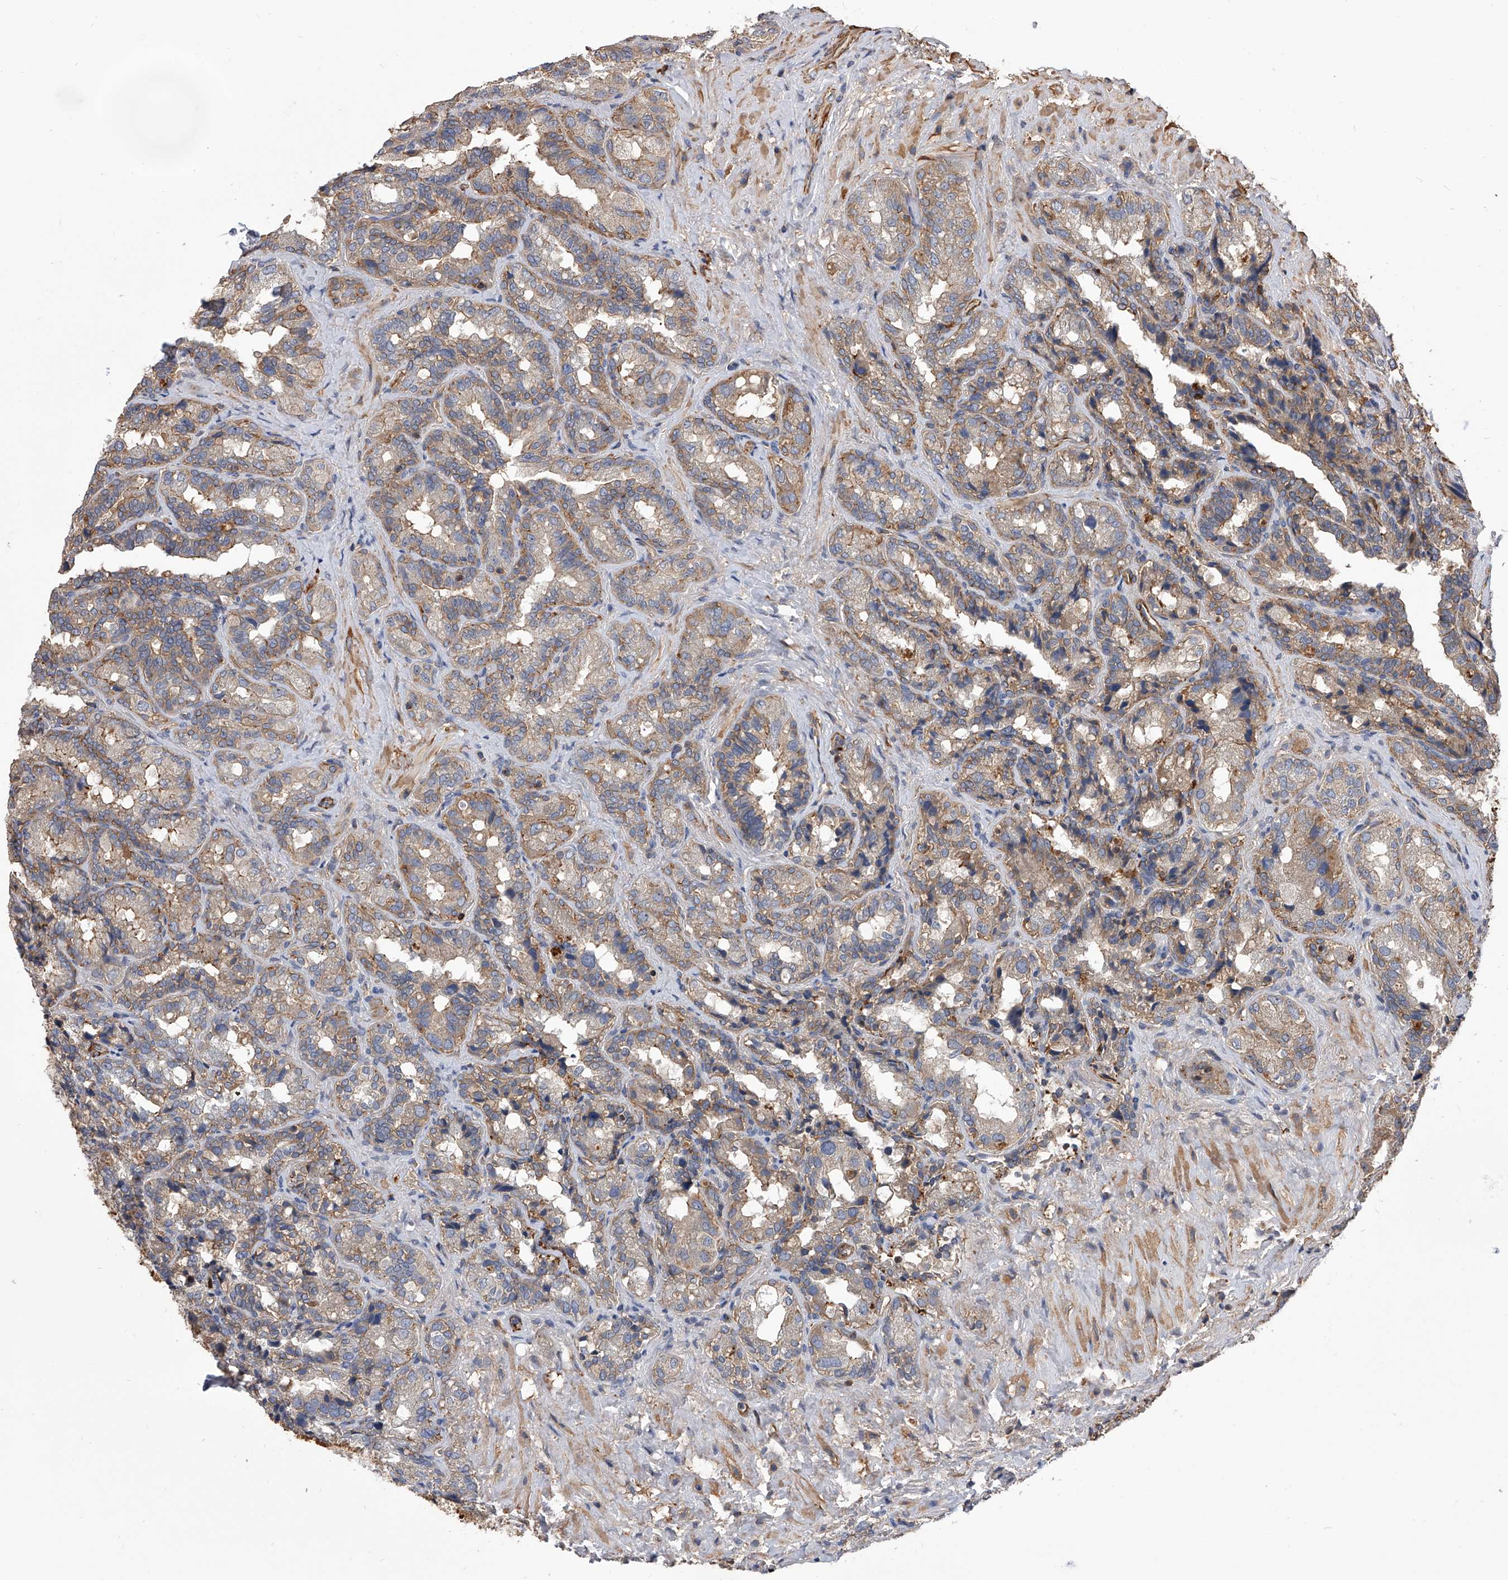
{"staining": {"intensity": "moderate", "quantity": ">75%", "location": "cytoplasmic/membranous"}, "tissue": "seminal vesicle", "cell_type": "Glandular cells", "image_type": "normal", "snomed": [{"axis": "morphology", "description": "Normal tissue, NOS"}, {"axis": "topography", "description": "Seminal veicle"}, {"axis": "topography", "description": "Peripheral nerve tissue"}], "caption": "Immunohistochemical staining of normal human seminal vesicle reveals >75% levels of moderate cytoplasmic/membranous protein staining in about >75% of glandular cells.", "gene": "CUL7", "patient": {"sex": "male", "age": 63}}